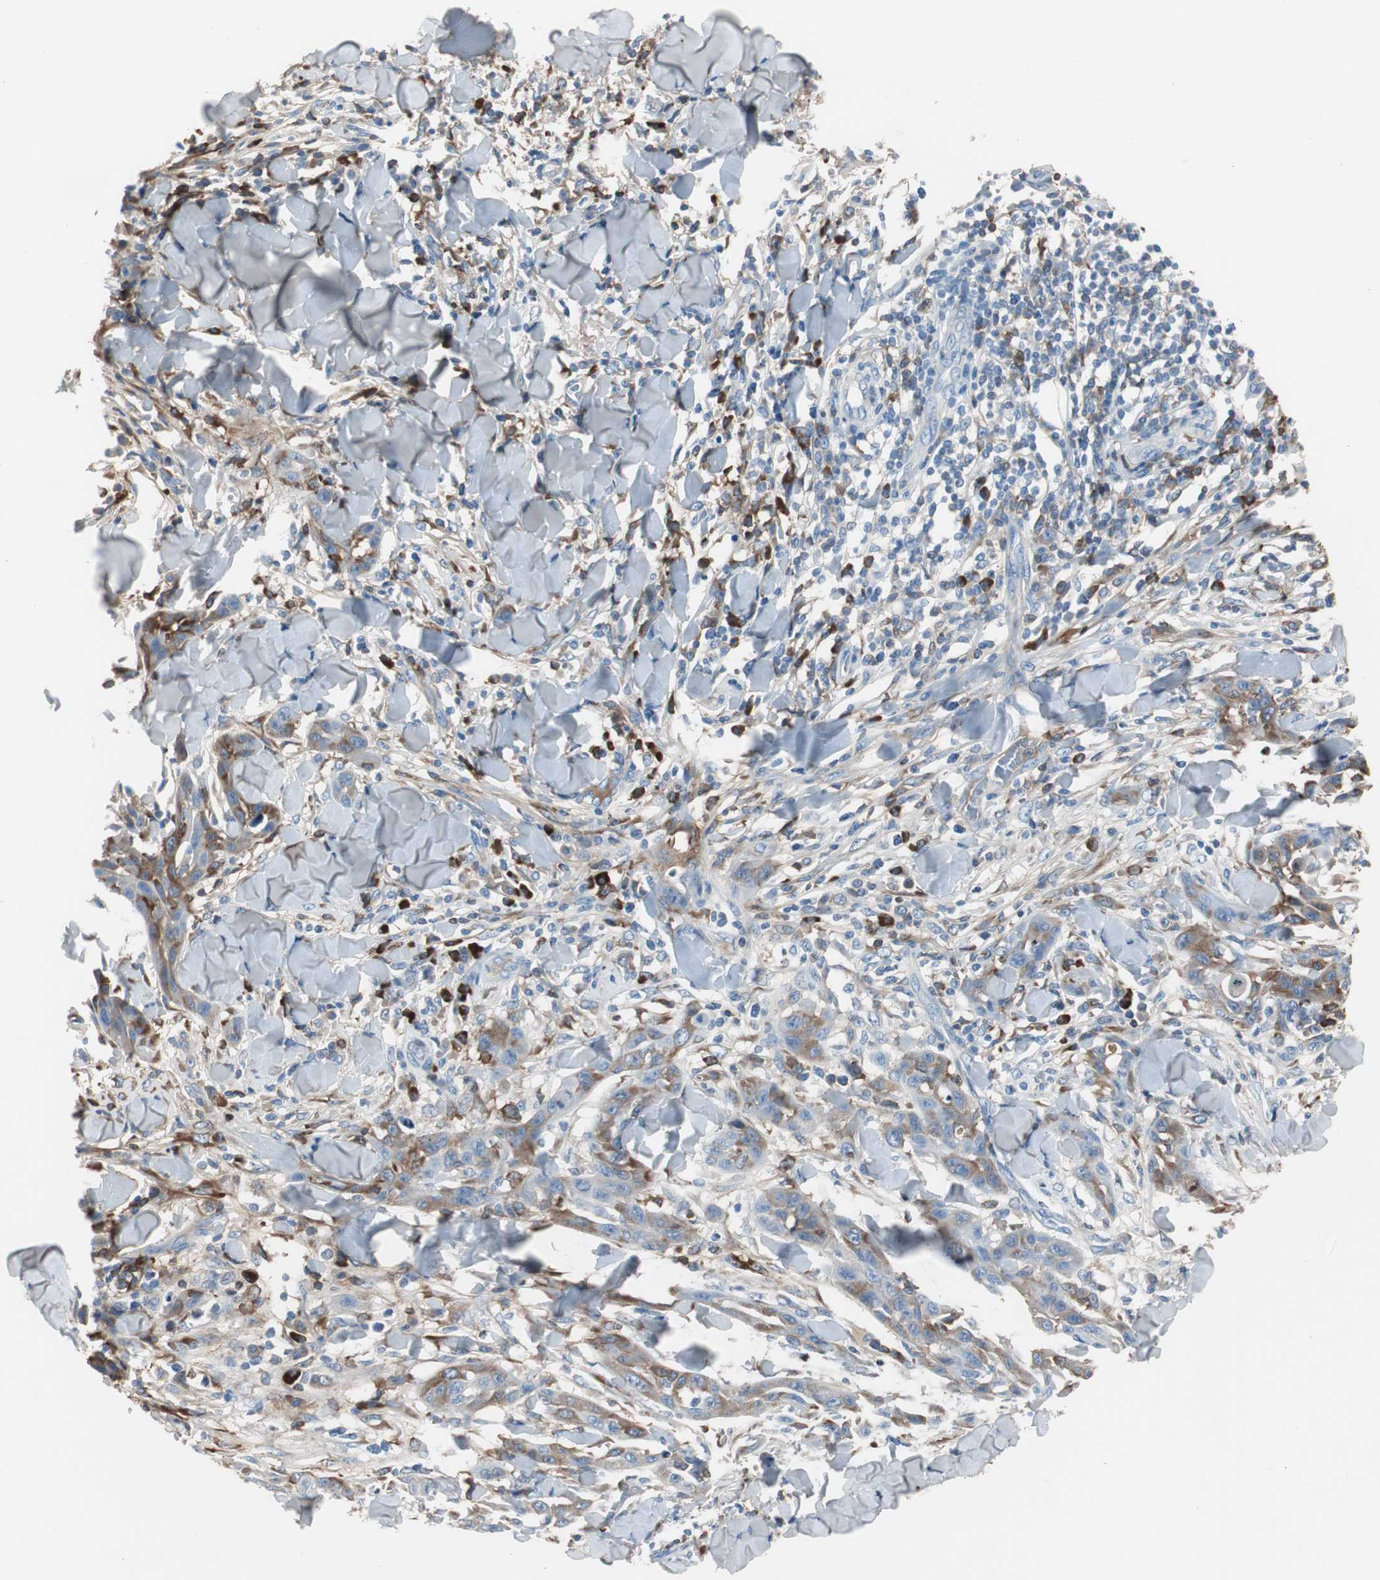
{"staining": {"intensity": "moderate", "quantity": ">75%", "location": "cytoplasmic/membranous"}, "tissue": "skin cancer", "cell_type": "Tumor cells", "image_type": "cancer", "snomed": [{"axis": "morphology", "description": "Squamous cell carcinoma, NOS"}, {"axis": "topography", "description": "Skin"}], "caption": "The image reveals staining of skin squamous cell carcinoma, revealing moderate cytoplasmic/membranous protein expression (brown color) within tumor cells.", "gene": "SERPINF1", "patient": {"sex": "male", "age": 24}}